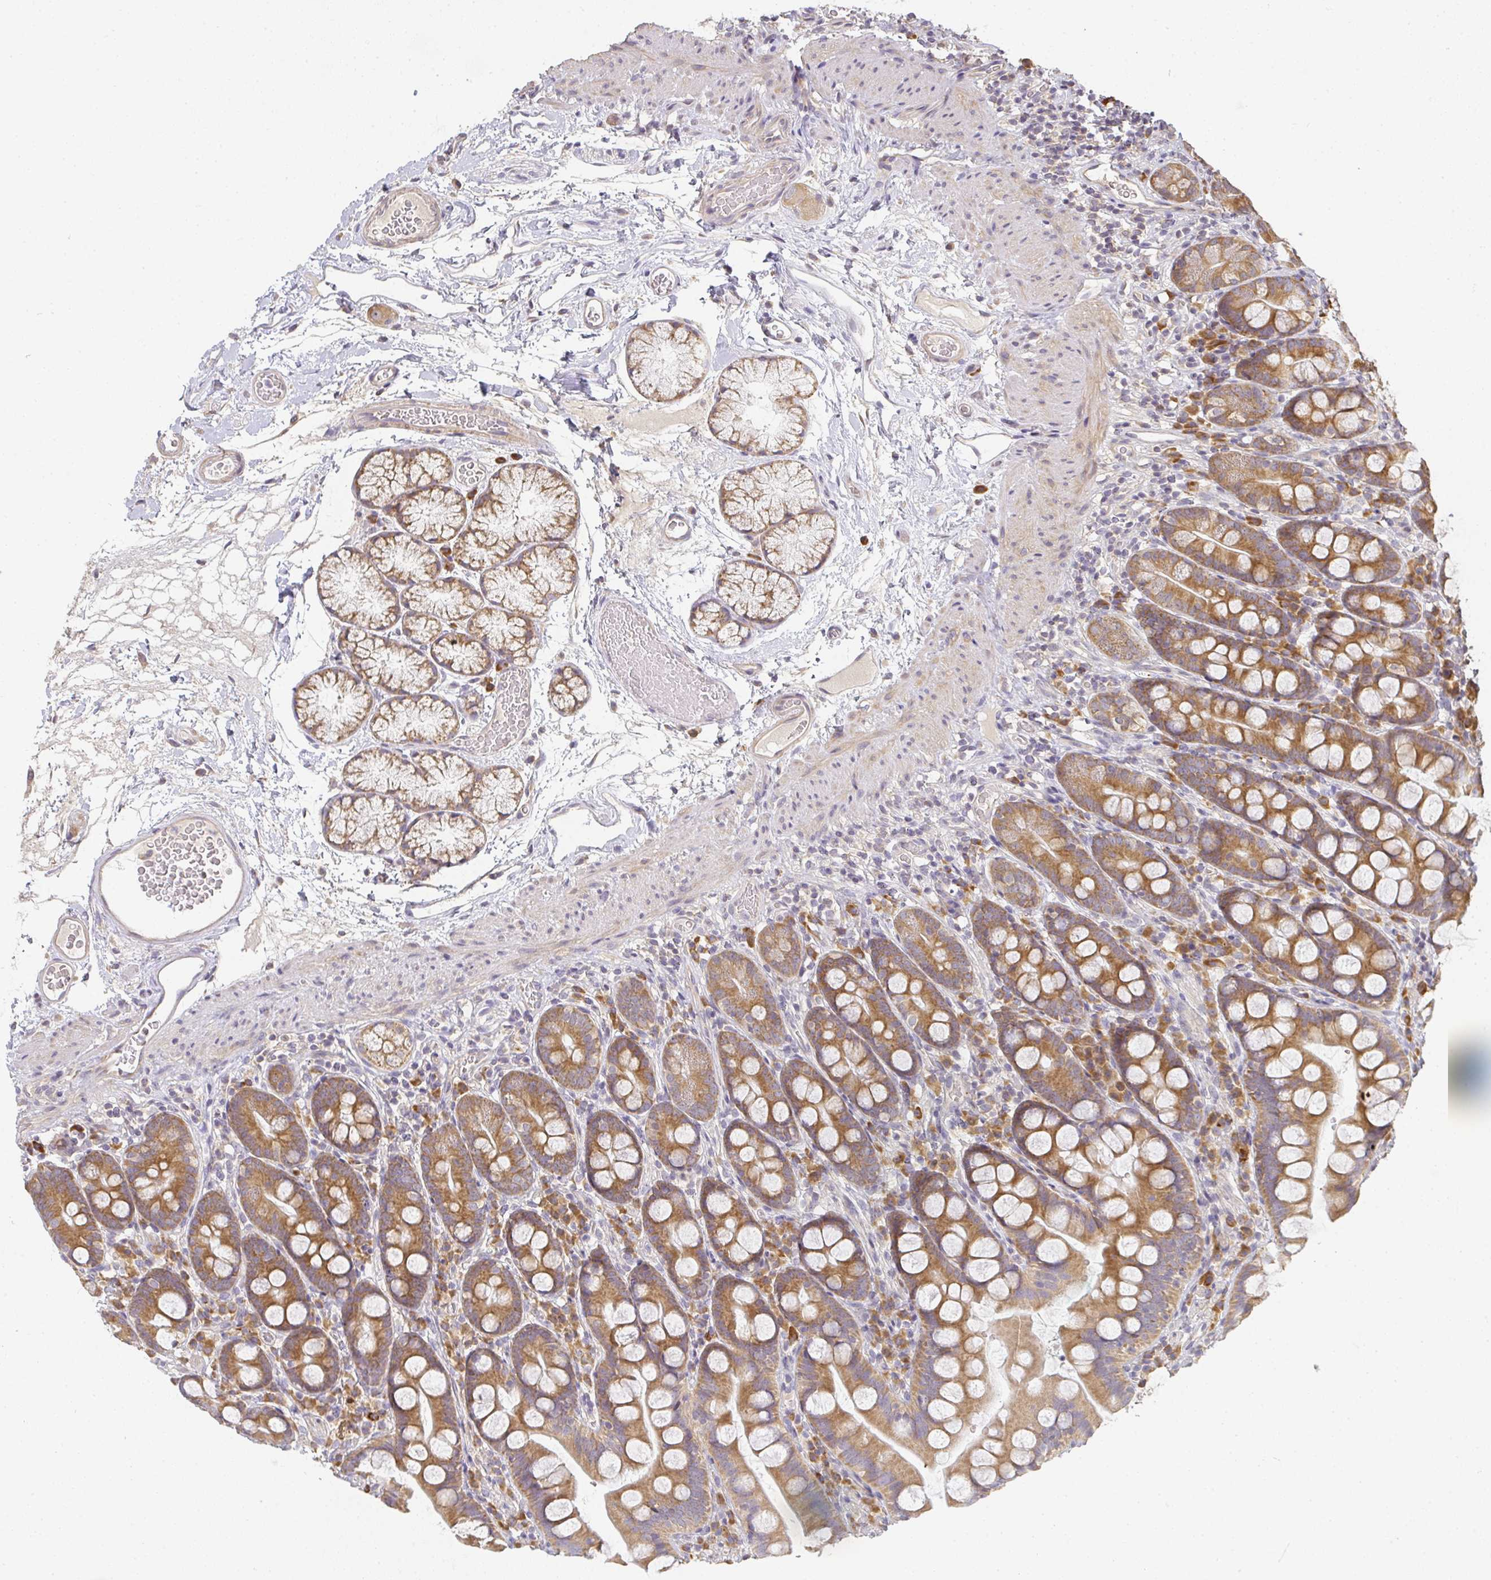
{"staining": {"intensity": "moderate", "quantity": ">75%", "location": "cytoplasmic/membranous"}, "tissue": "duodenum", "cell_type": "Glandular cells", "image_type": "normal", "snomed": [{"axis": "morphology", "description": "Normal tissue, NOS"}, {"axis": "topography", "description": "Duodenum"}], "caption": "Human duodenum stained for a protein (brown) exhibits moderate cytoplasmic/membranous positive positivity in about >75% of glandular cells.", "gene": "SLC35B3", "patient": {"sex": "female", "age": 67}}